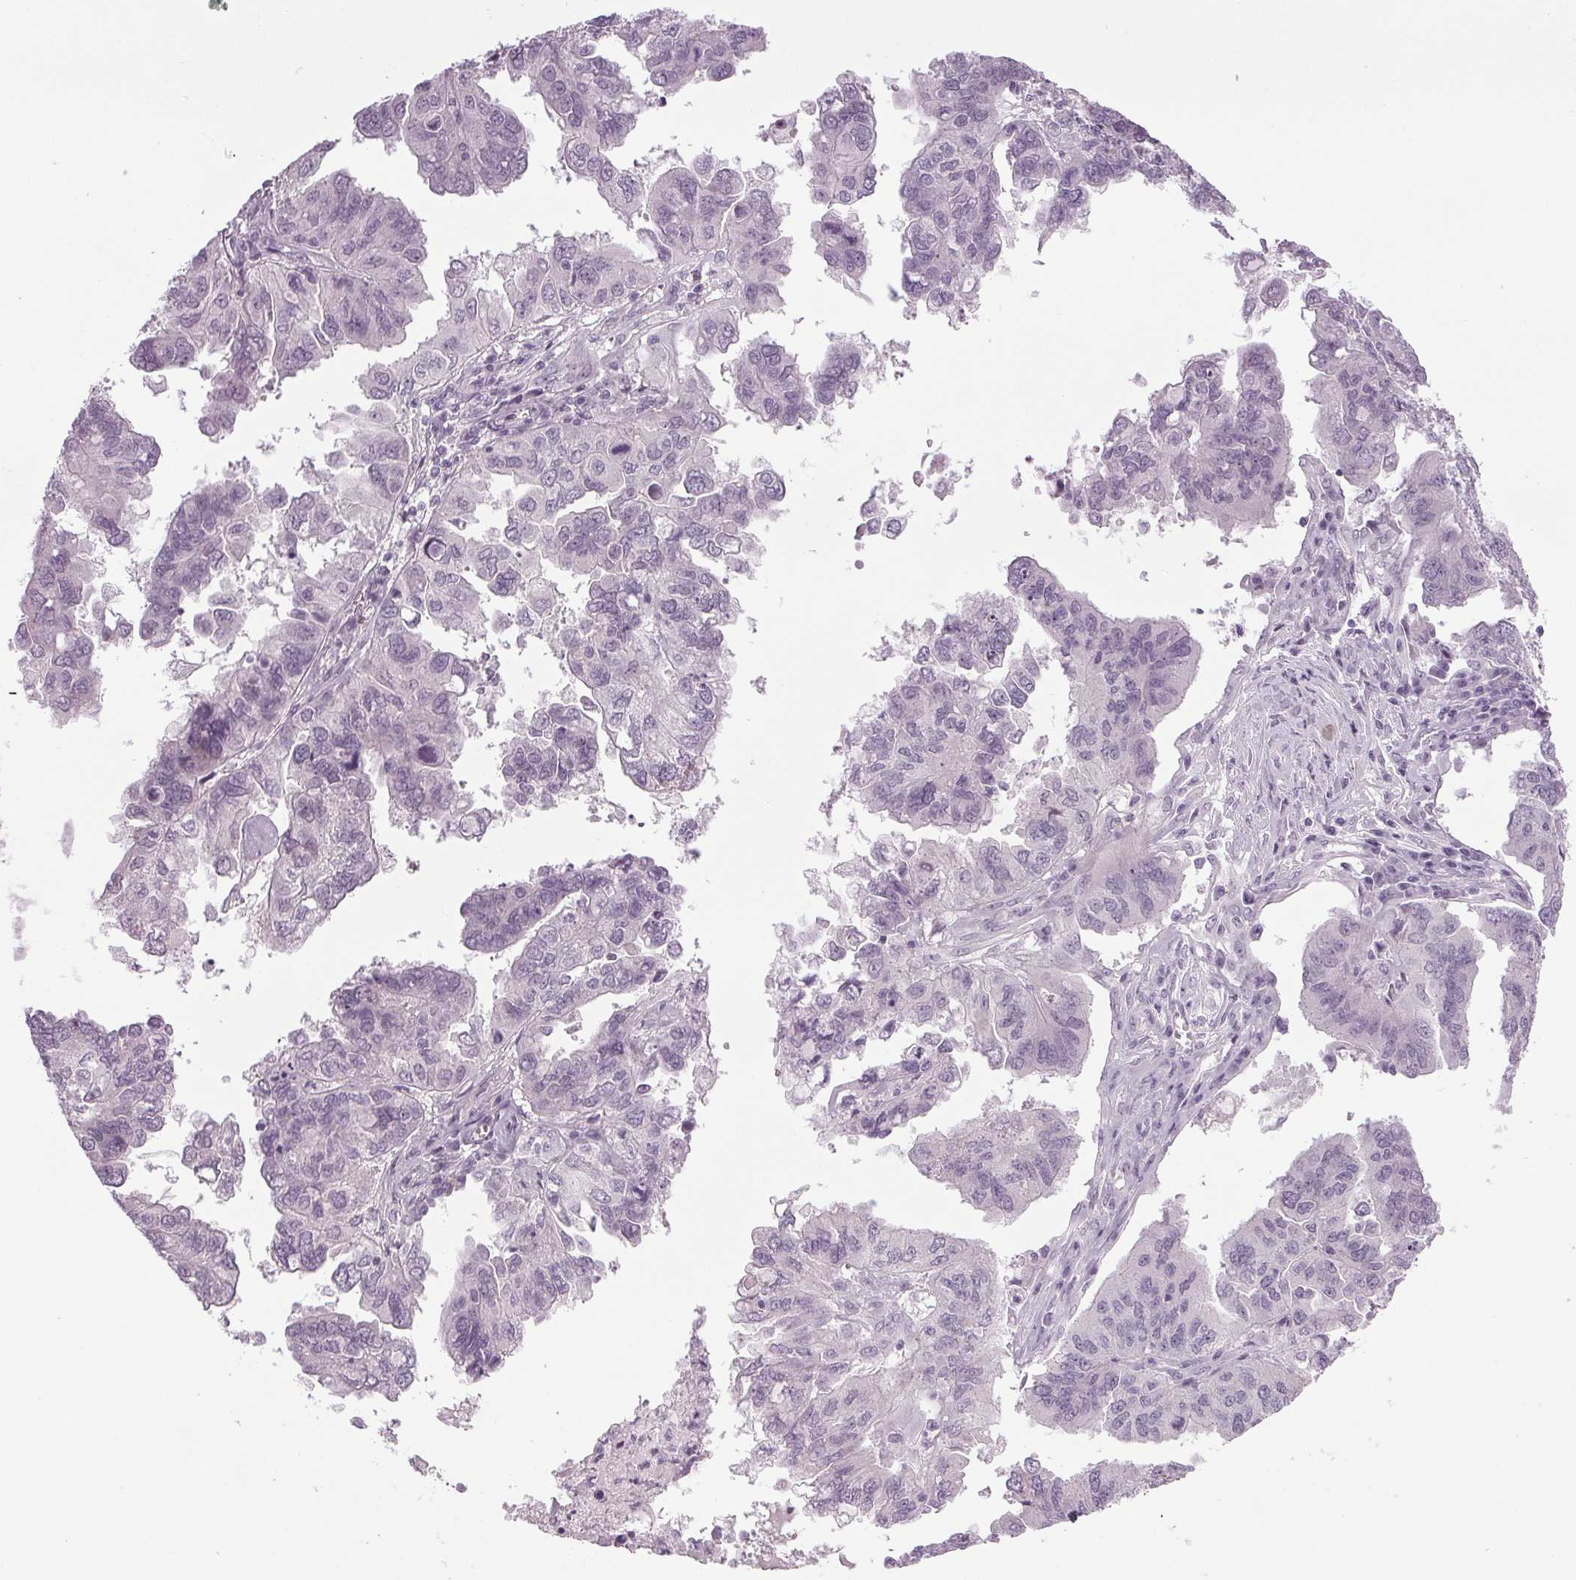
{"staining": {"intensity": "negative", "quantity": "none", "location": "none"}, "tissue": "ovarian cancer", "cell_type": "Tumor cells", "image_type": "cancer", "snomed": [{"axis": "morphology", "description": "Cystadenocarcinoma, serous, NOS"}, {"axis": "topography", "description": "Ovary"}], "caption": "Immunohistochemistry micrograph of neoplastic tissue: ovarian cancer (serous cystadenocarcinoma) stained with DAB (3,3'-diaminobenzidine) exhibits no significant protein staining in tumor cells.", "gene": "IGF2BP1", "patient": {"sex": "female", "age": 79}}